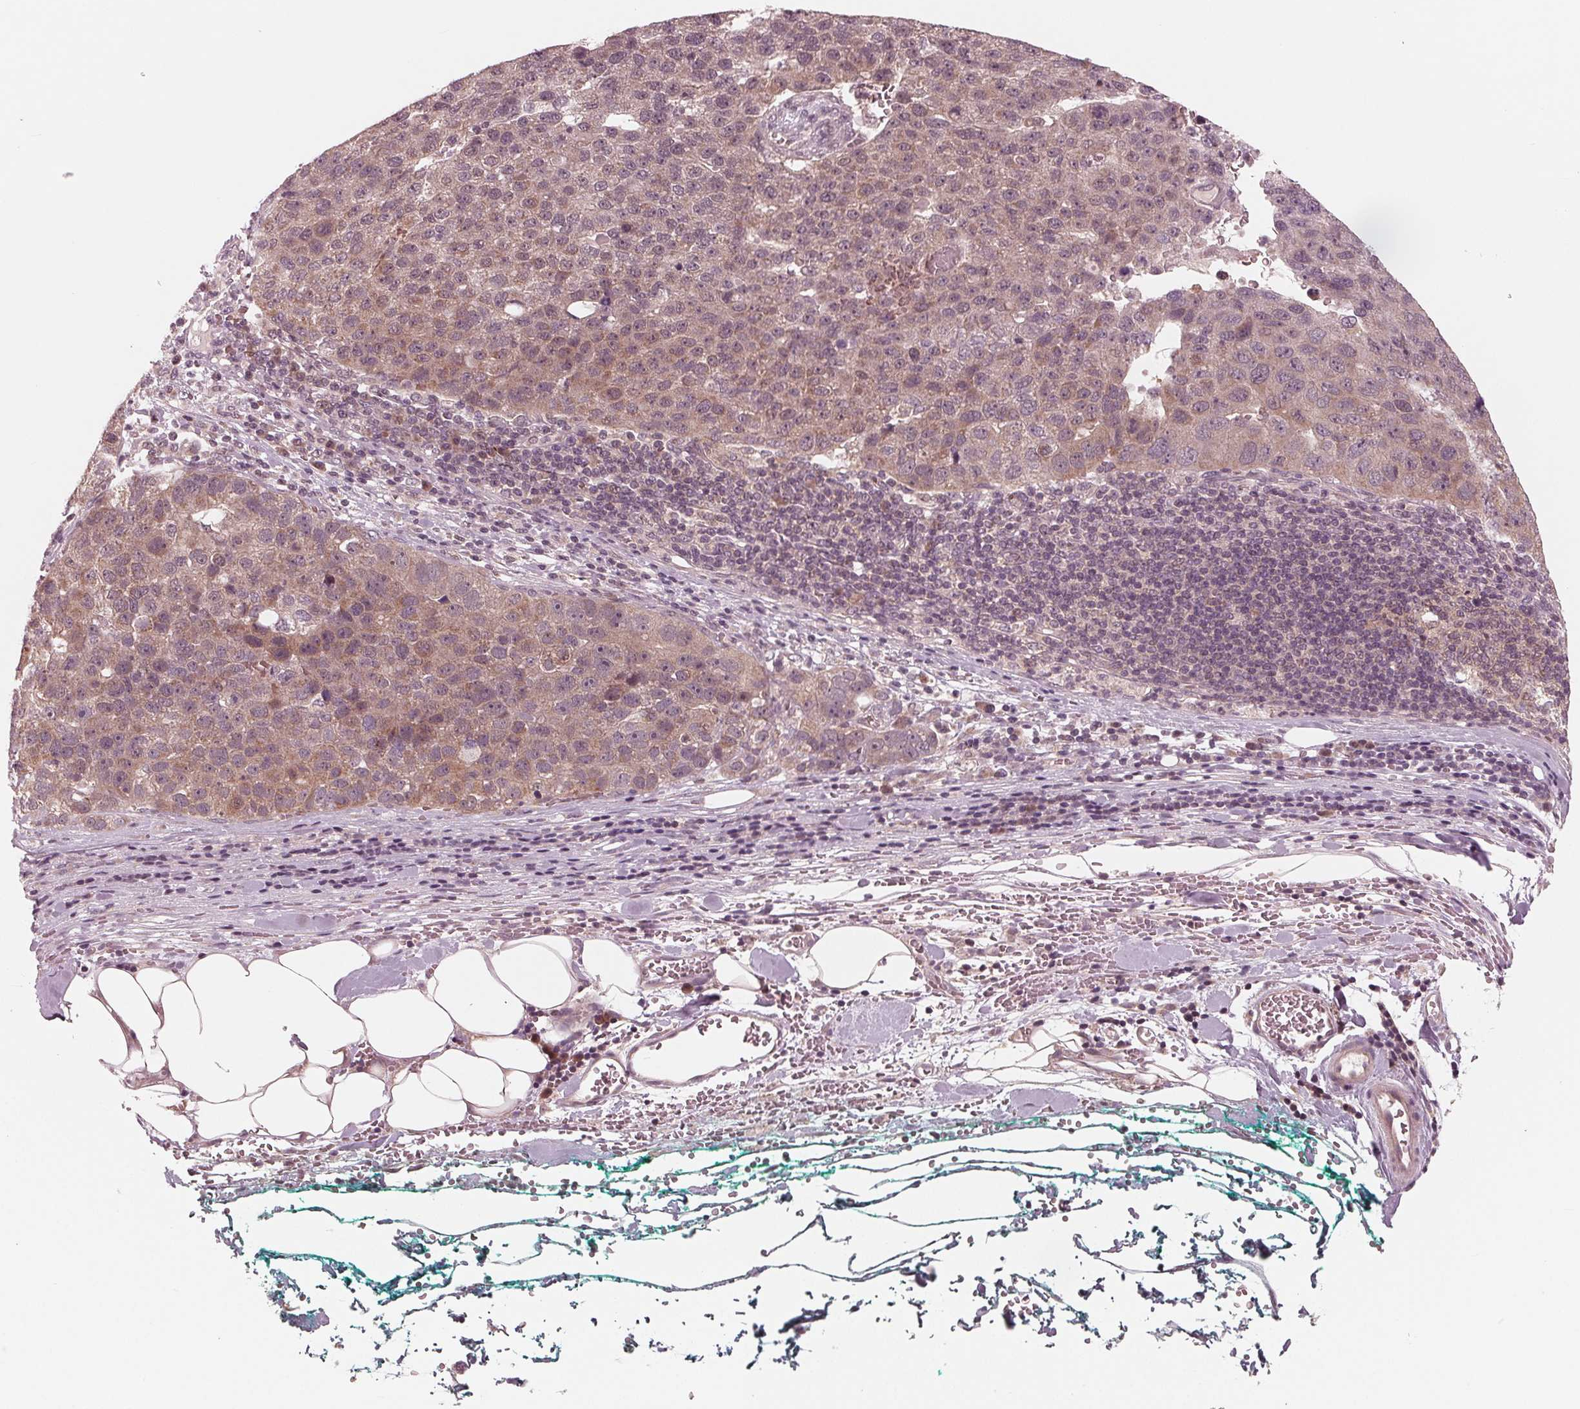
{"staining": {"intensity": "weak", "quantity": "25%-75%", "location": "cytoplasmic/membranous"}, "tissue": "pancreatic cancer", "cell_type": "Tumor cells", "image_type": "cancer", "snomed": [{"axis": "morphology", "description": "Adenocarcinoma, NOS"}, {"axis": "topography", "description": "Pancreas"}], "caption": "Immunohistochemical staining of human pancreatic adenocarcinoma reveals low levels of weak cytoplasmic/membranous positivity in about 25%-75% of tumor cells. (DAB (3,3'-diaminobenzidine) IHC with brightfield microscopy, high magnification).", "gene": "UBALD1", "patient": {"sex": "female", "age": 61}}